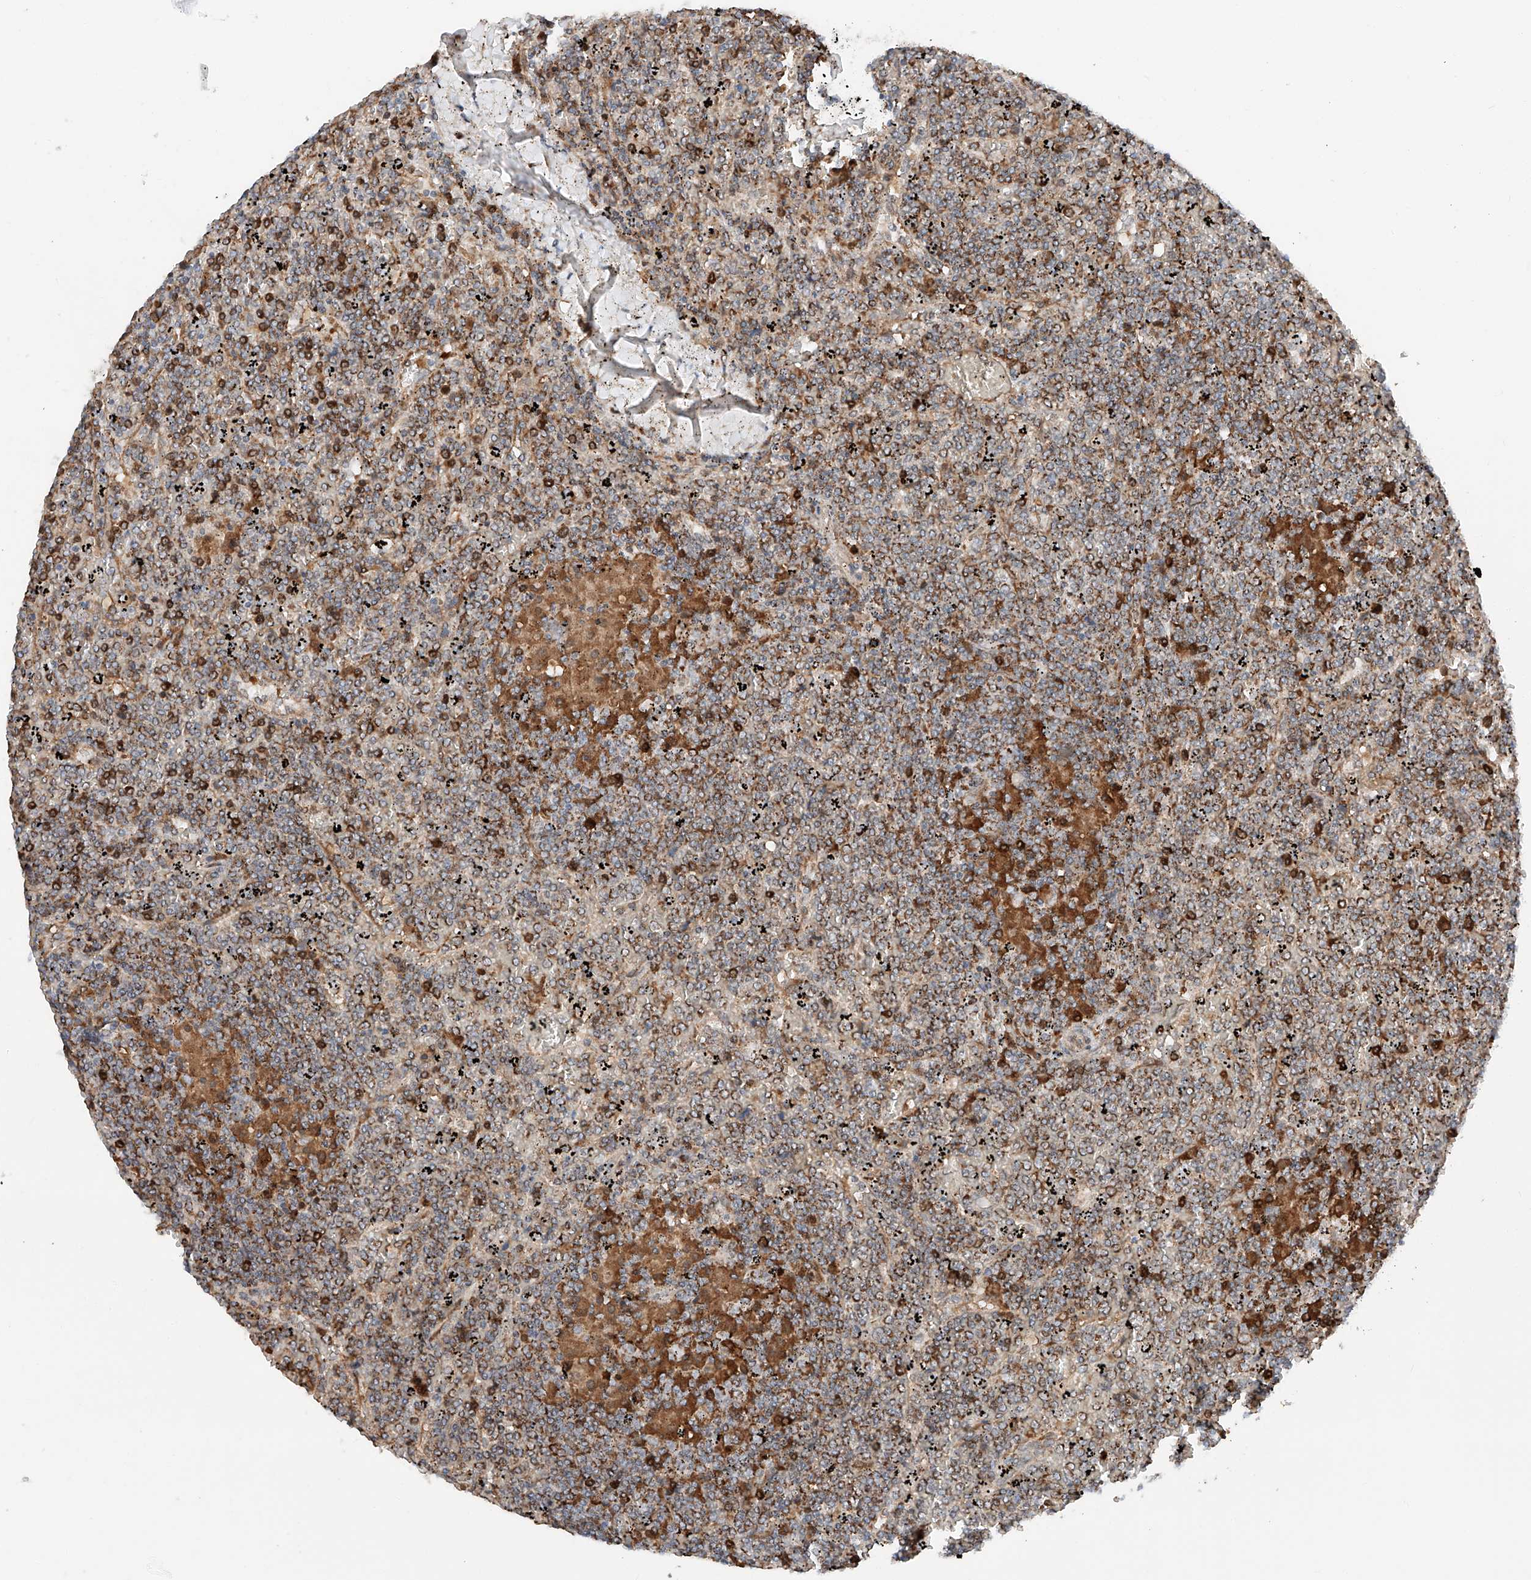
{"staining": {"intensity": "strong", "quantity": "25%-75%", "location": "cytoplasmic/membranous"}, "tissue": "lymphoma", "cell_type": "Tumor cells", "image_type": "cancer", "snomed": [{"axis": "morphology", "description": "Malignant lymphoma, non-Hodgkin's type, Low grade"}, {"axis": "topography", "description": "Spleen"}], "caption": "The image displays immunohistochemical staining of lymphoma. There is strong cytoplasmic/membranous staining is appreciated in about 25%-75% of tumor cells.", "gene": "ZSCAN29", "patient": {"sex": "female", "age": 19}}